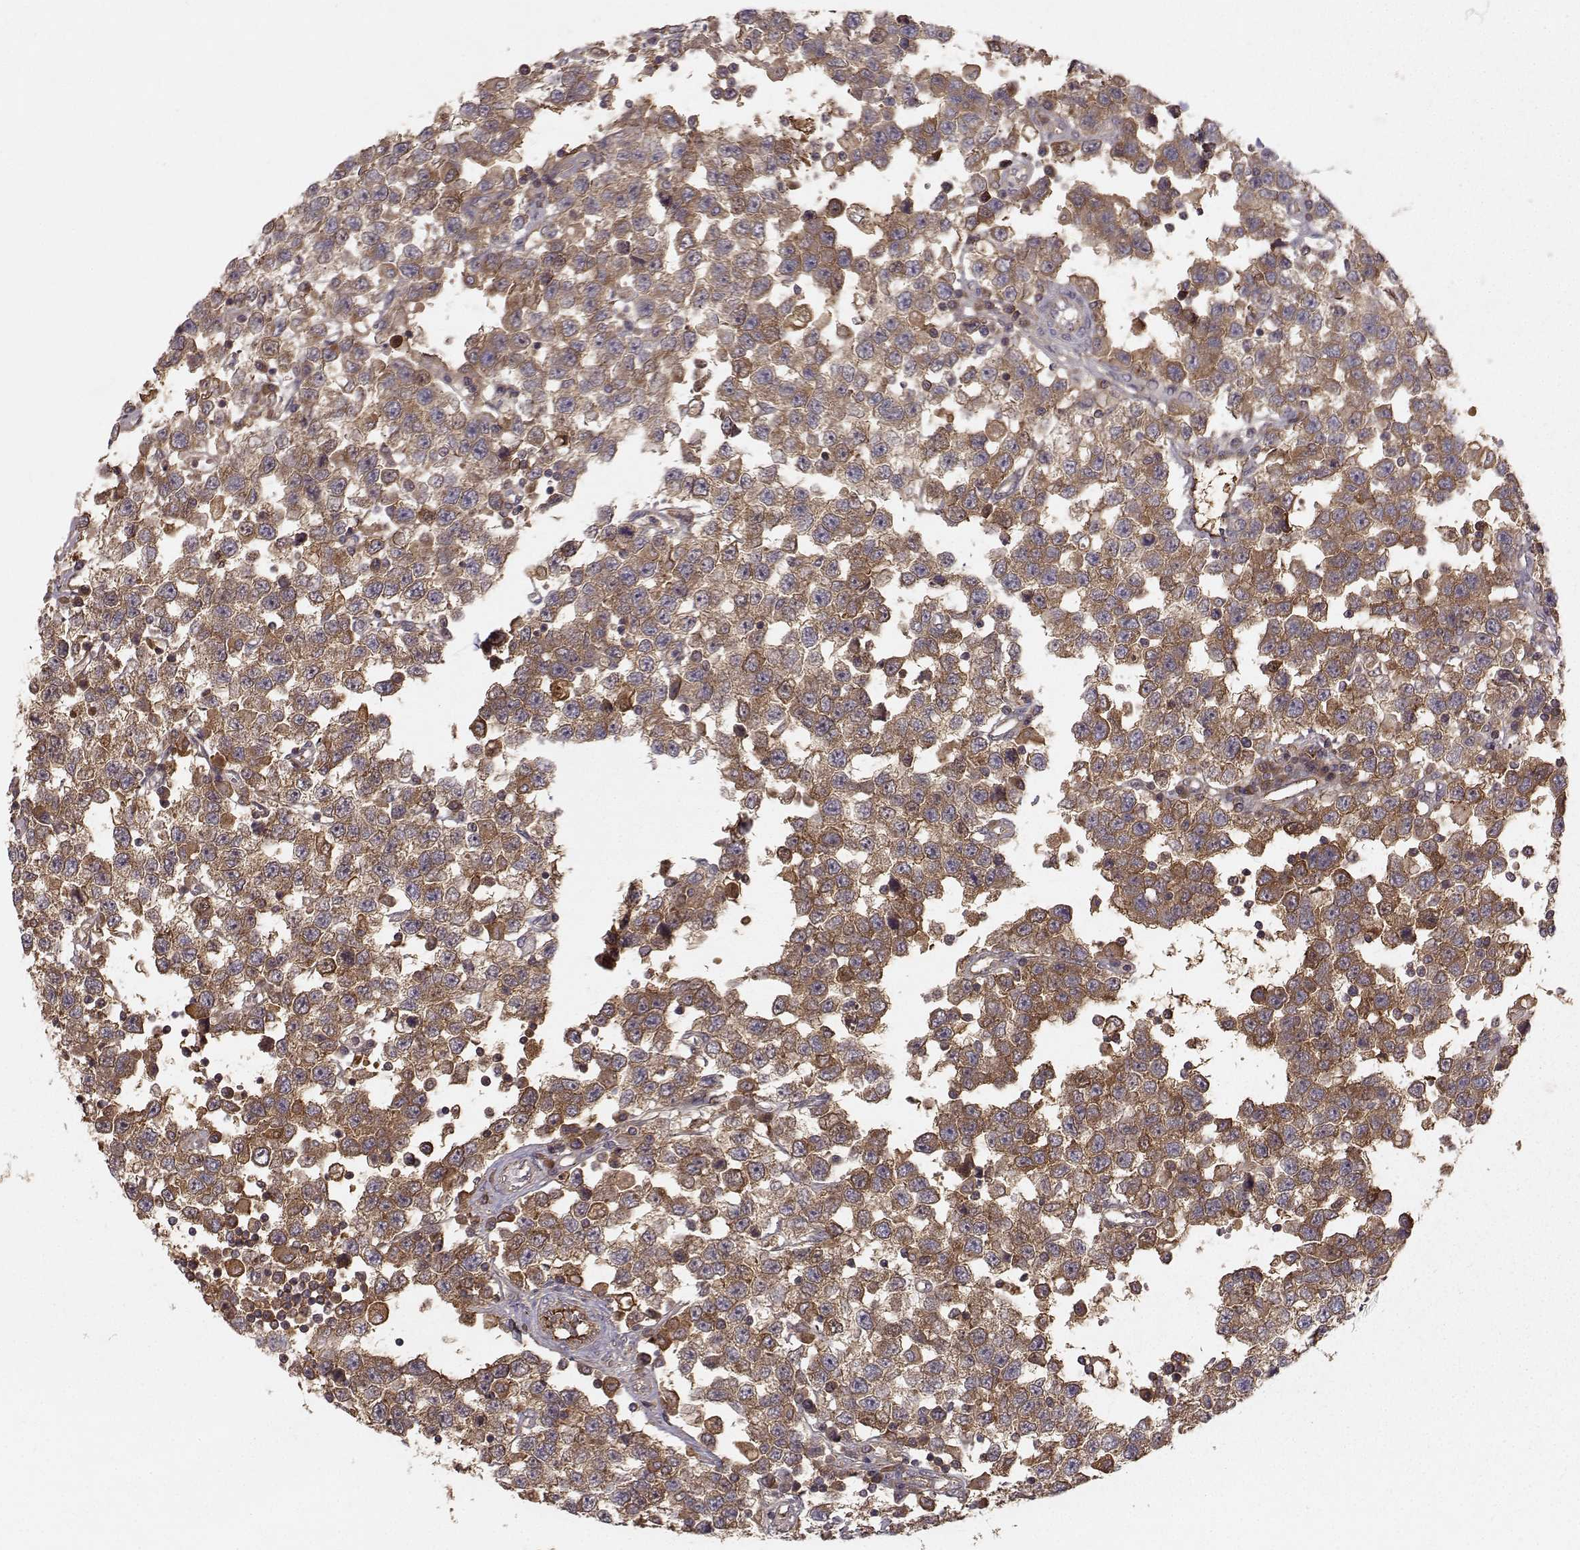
{"staining": {"intensity": "moderate", "quantity": "<25%", "location": "cytoplasmic/membranous"}, "tissue": "testis cancer", "cell_type": "Tumor cells", "image_type": "cancer", "snomed": [{"axis": "morphology", "description": "Seminoma, NOS"}, {"axis": "topography", "description": "Testis"}], "caption": "The image reveals immunohistochemical staining of testis seminoma. There is moderate cytoplasmic/membranous staining is seen in about <25% of tumor cells.", "gene": "WNT6", "patient": {"sex": "male", "age": 34}}